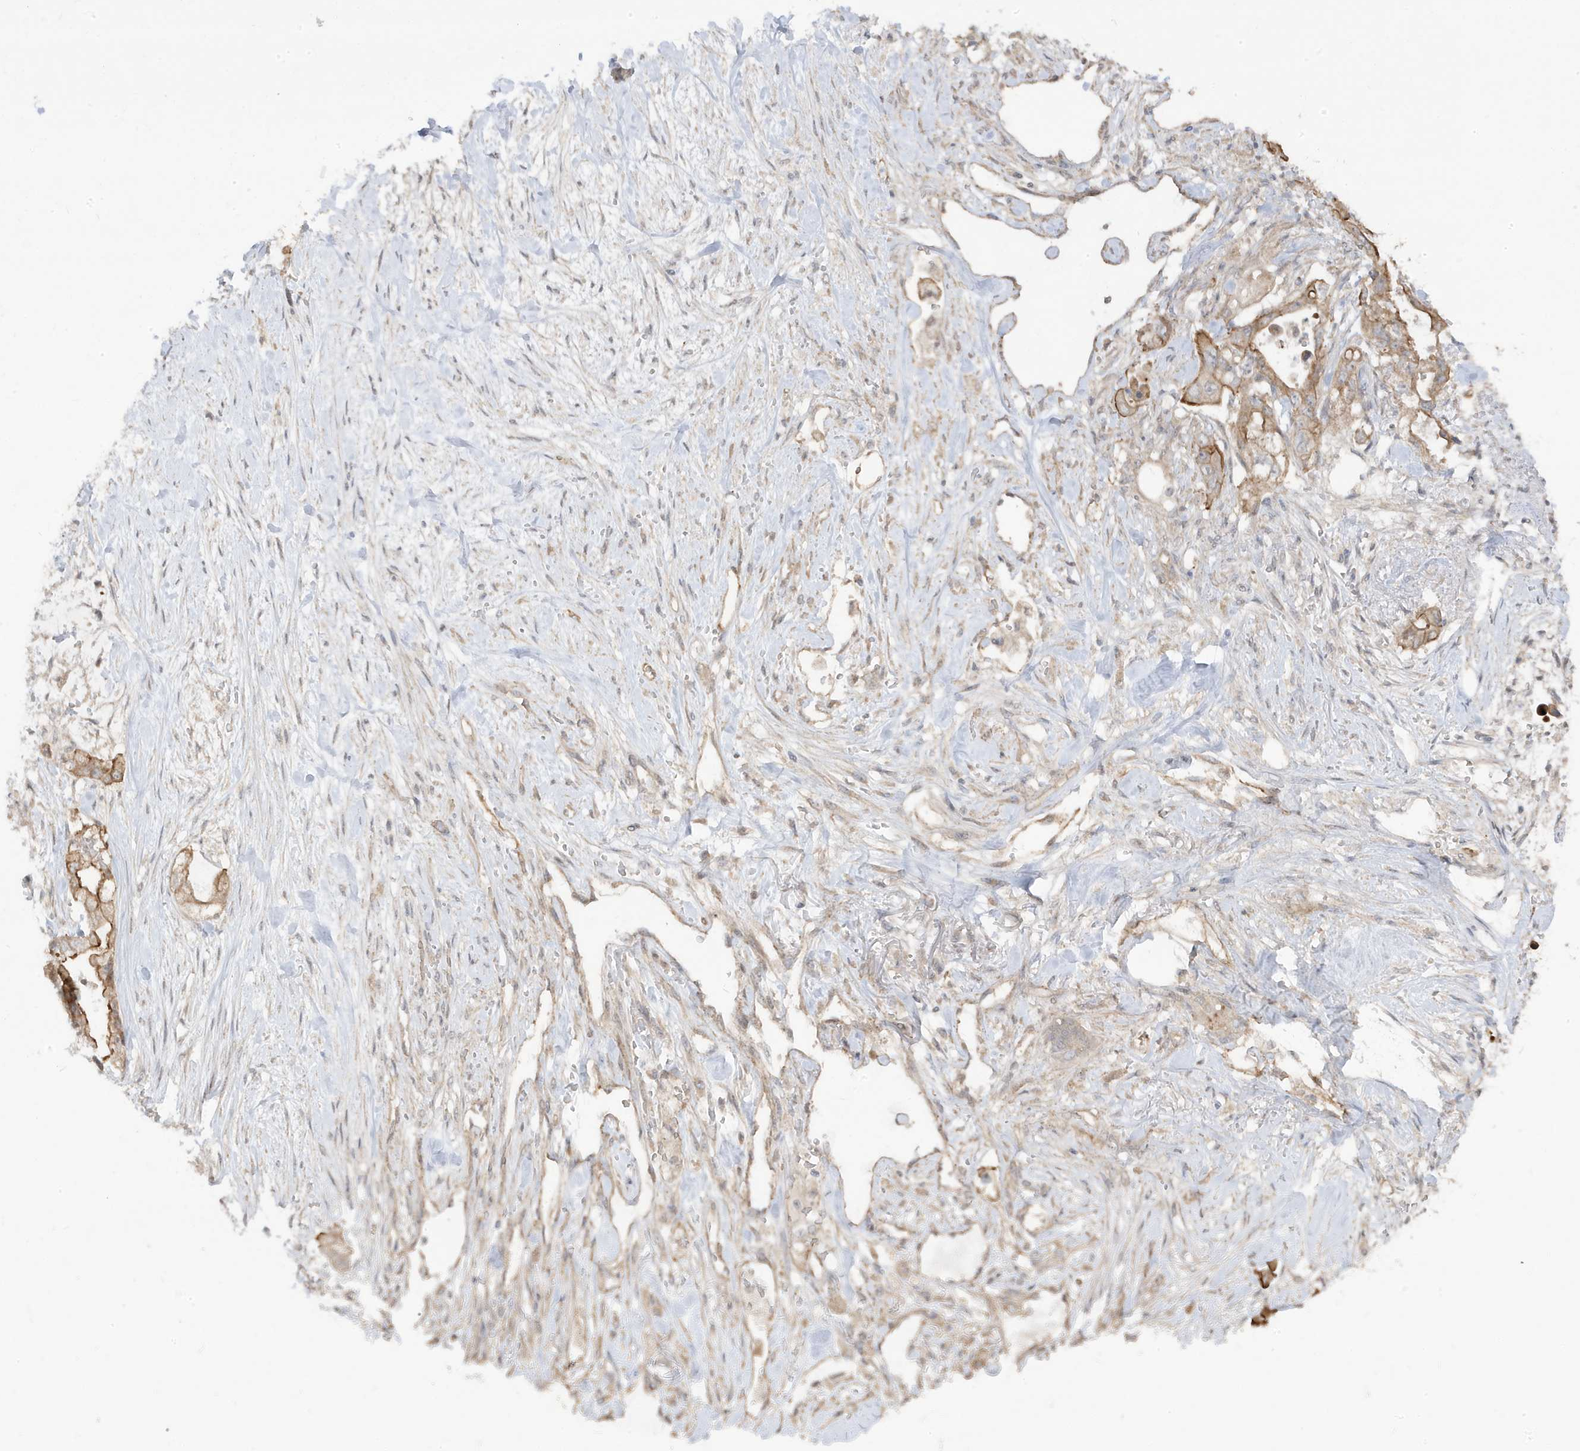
{"staining": {"intensity": "moderate", "quantity": ">75%", "location": "cytoplasmic/membranous"}, "tissue": "stomach cancer", "cell_type": "Tumor cells", "image_type": "cancer", "snomed": [{"axis": "morphology", "description": "Adenocarcinoma, NOS"}, {"axis": "topography", "description": "Stomach"}], "caption": "Adenocarcinoma (stomach) stained with a brown dye shows moderate cytoplasmic/membranous positive positivity in approximately >75% of tumor cells.", "gene": "DNAJC12", "patient": {"sex": "male", "age": 62}}